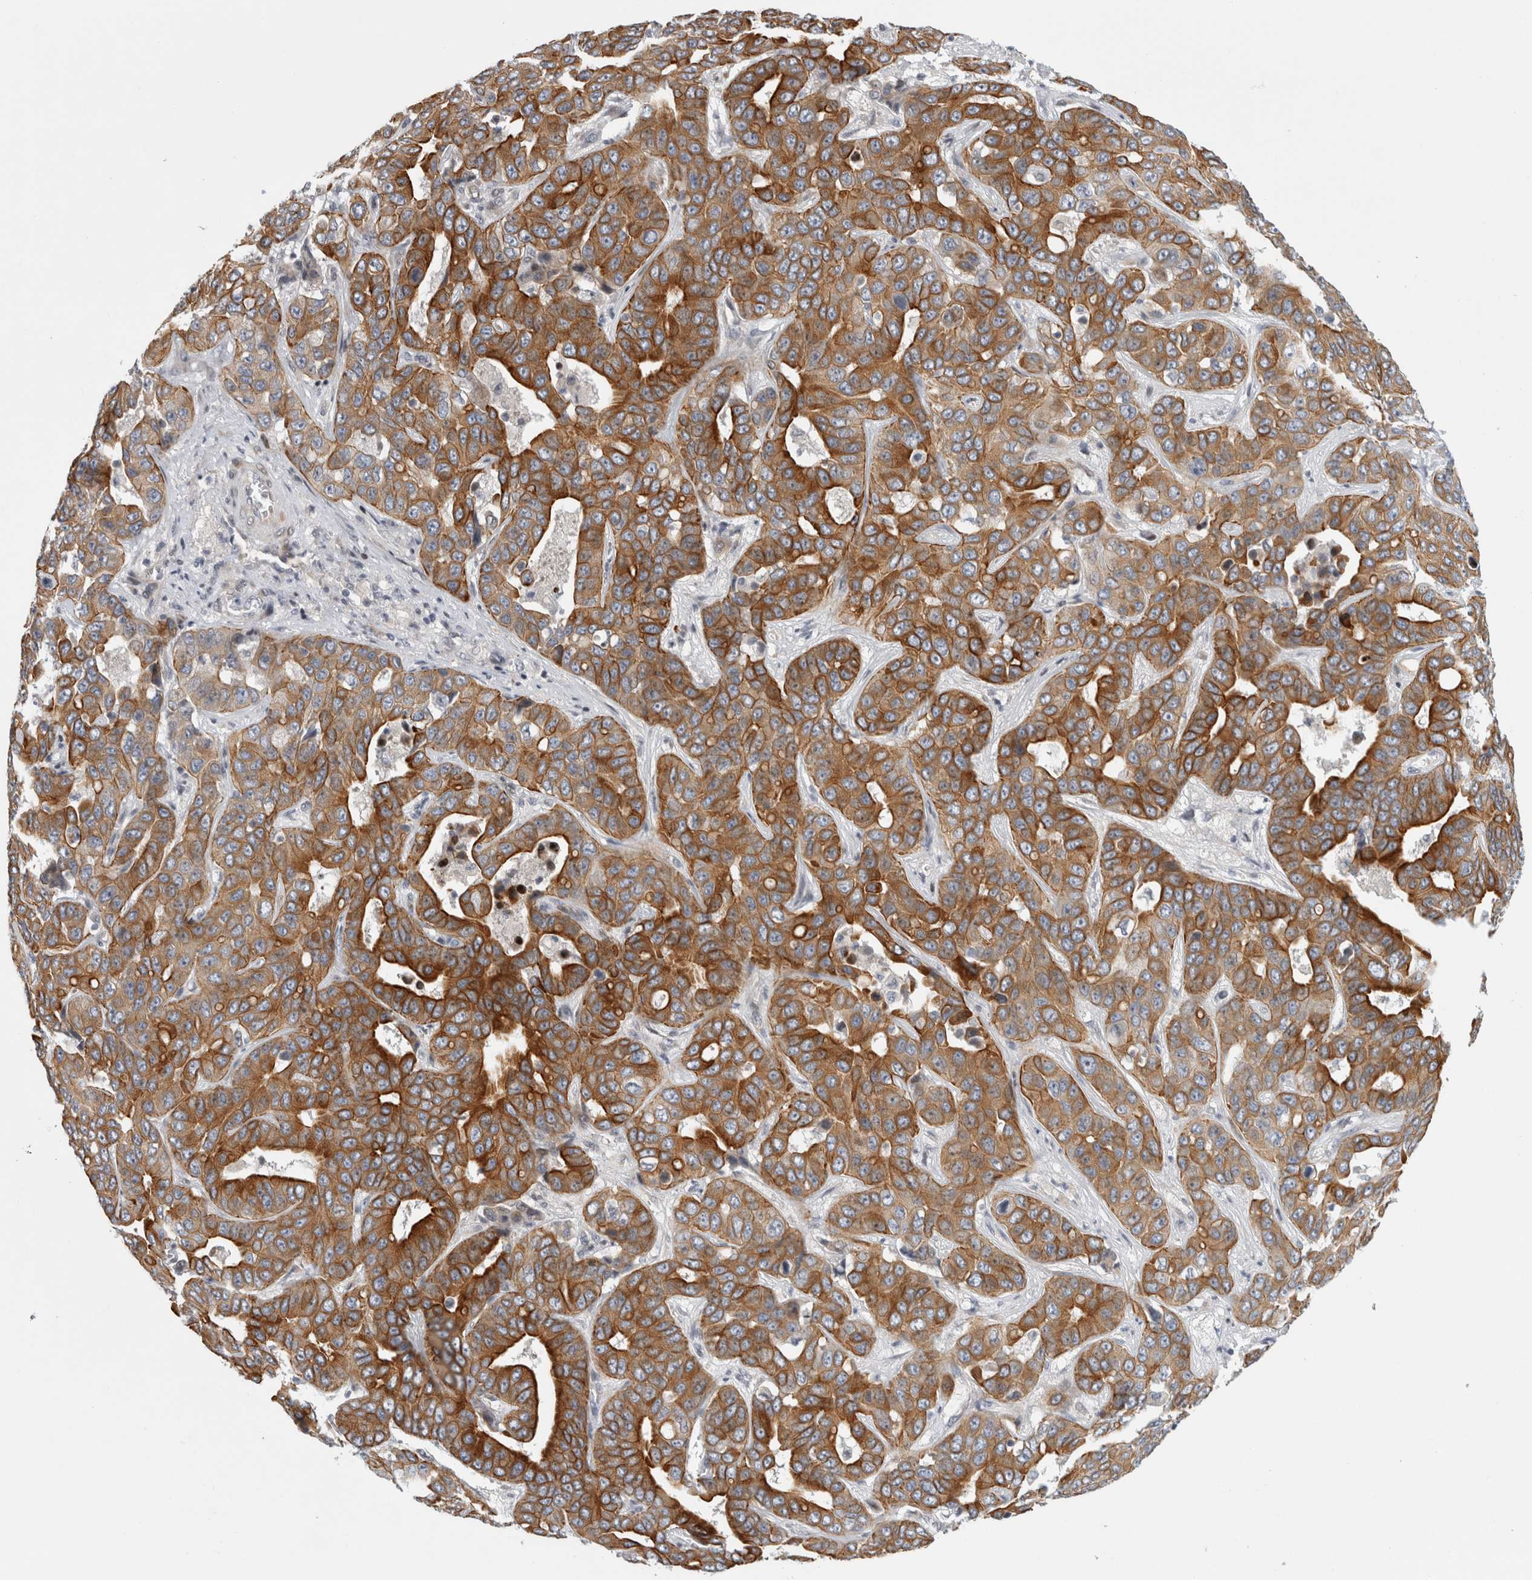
{"staining": {"intensity": "strong", "quantity": ">75%", "location": "cytoplasmic/membranous"}, "tissue": "liver cancer", "cell_type": "Tumor cells", "image_type": "cancer", "snomed": [{"axis": "morphology", "description": "Cholangiocarcinoma"}, {"axis": "topography", "description": "Liver"}], "caption": "Immunohistochemistry (IHC) (DAB (3,3'-diaminobenzidine)) staining of cholangiocarcinoma (liver) exhibits strong cytoplasmic/membranous protein positivity in approximately >75% of tumor cells.", "gene": "UTP25", "patient": {"sex": "female", "age": 52}}